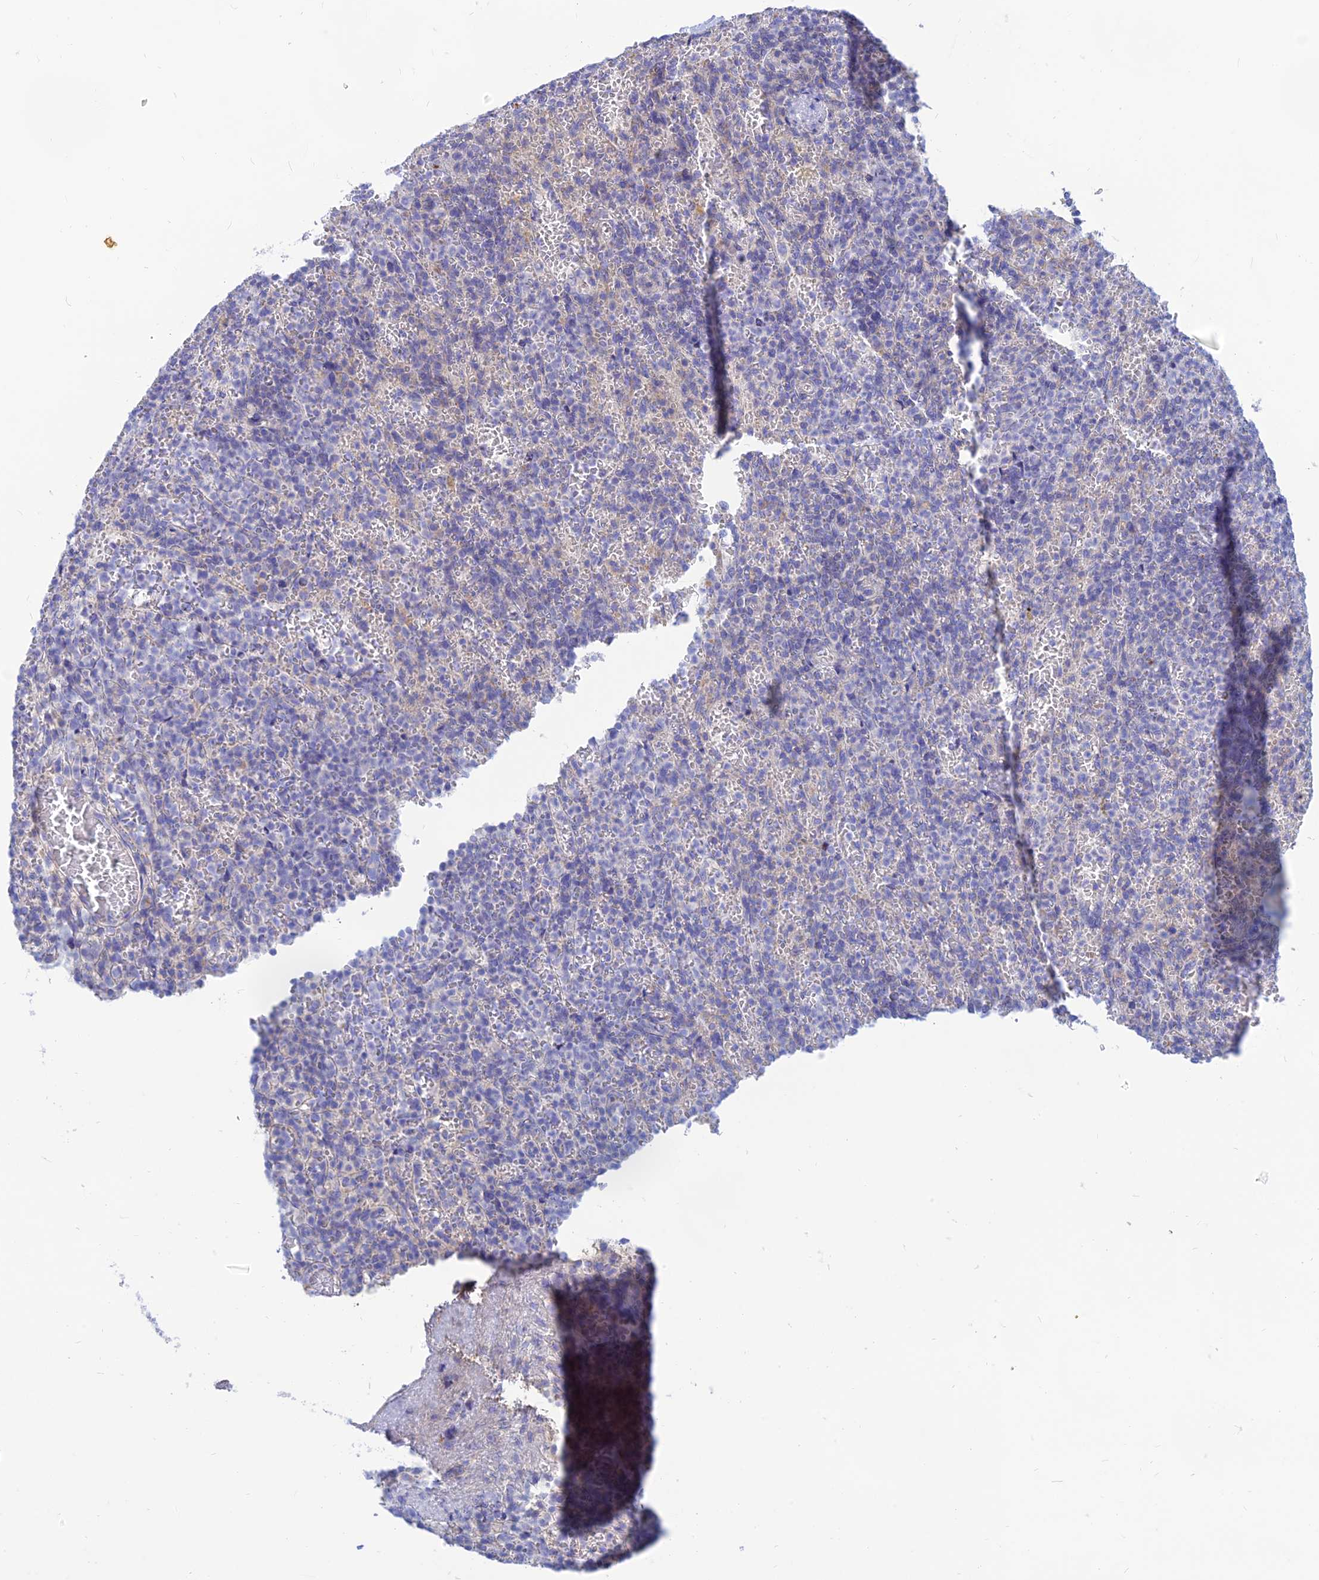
{"staining": {"intensity": "negative", "quantity": "none", "location": "none"}, "tissue": "spleen", "cell_type": "Cells in red pulp", "image_type": "normal", "snomed": [{"axis": "morphology", "description": "Normal tissue, NOS"}, {"axis": "topography", "description": "Spleen"}], "caption": "A high-resolution image shows IHC staining of unremarkable spleen, which exhibits no significant staining in cells in red pulp. (DAB IHC with hematoxylin counter stain).", "gene": "TMEM30B", "patient": {"sex": "female", "age": 74}}